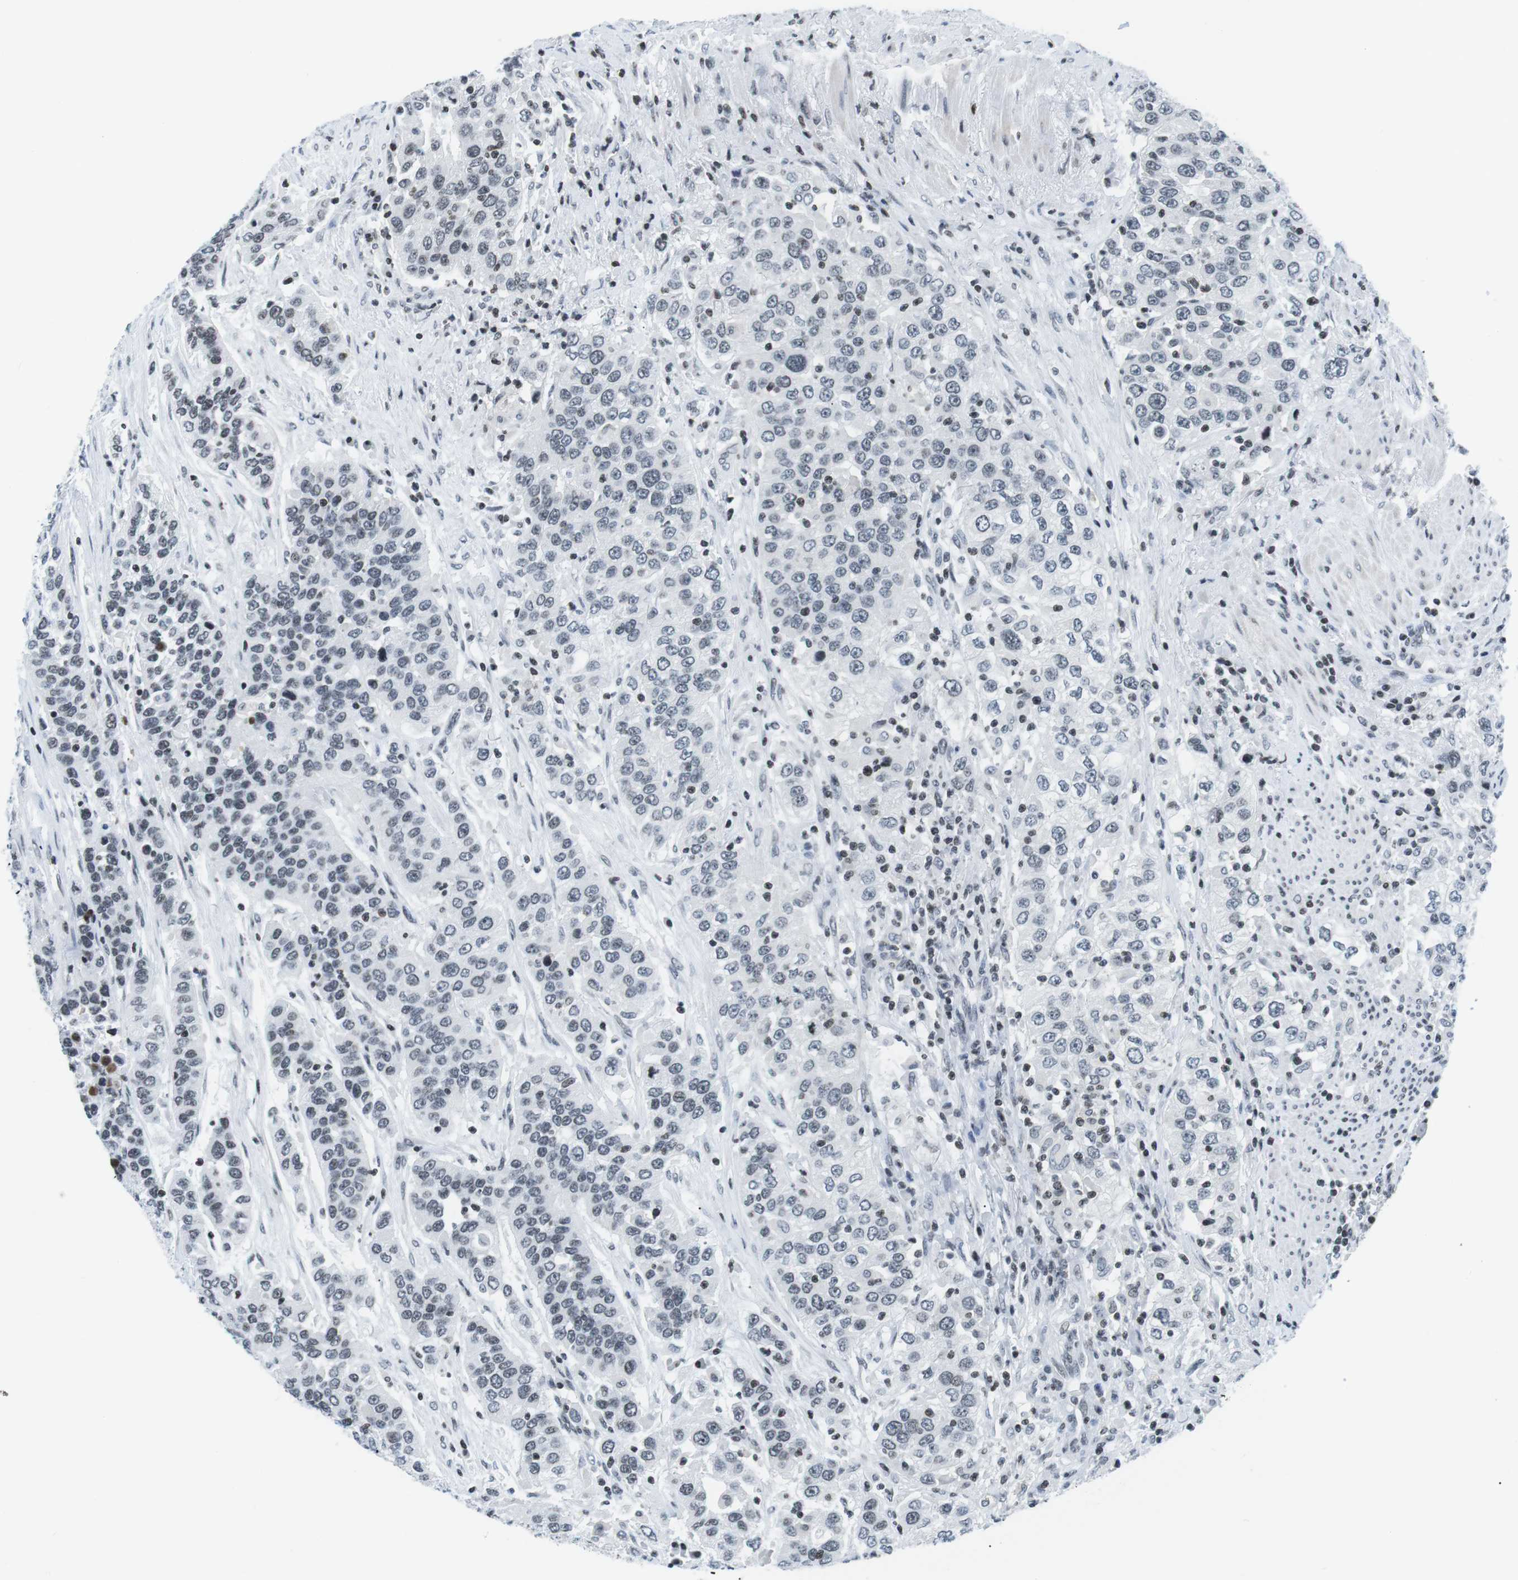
{"staining": {"intensity": "negative", "quantity": "none", "location": "none"}, "tissue": "urothelial cancer", "cell_type": "Tumor cells", "image_type": "cancer", "snomed": [{"axis": "morphology", "description": "Urothelial carcinoma, High grade"}, {"axis": "topography", "description": "Urinary bladder"}], "caption": "High-grade urothelial carcinoma stained for a protein using IHC exhibits no positivity tumor cells.", "gene": "E2F2", "patient": {"sex": "female", "age": 80}}